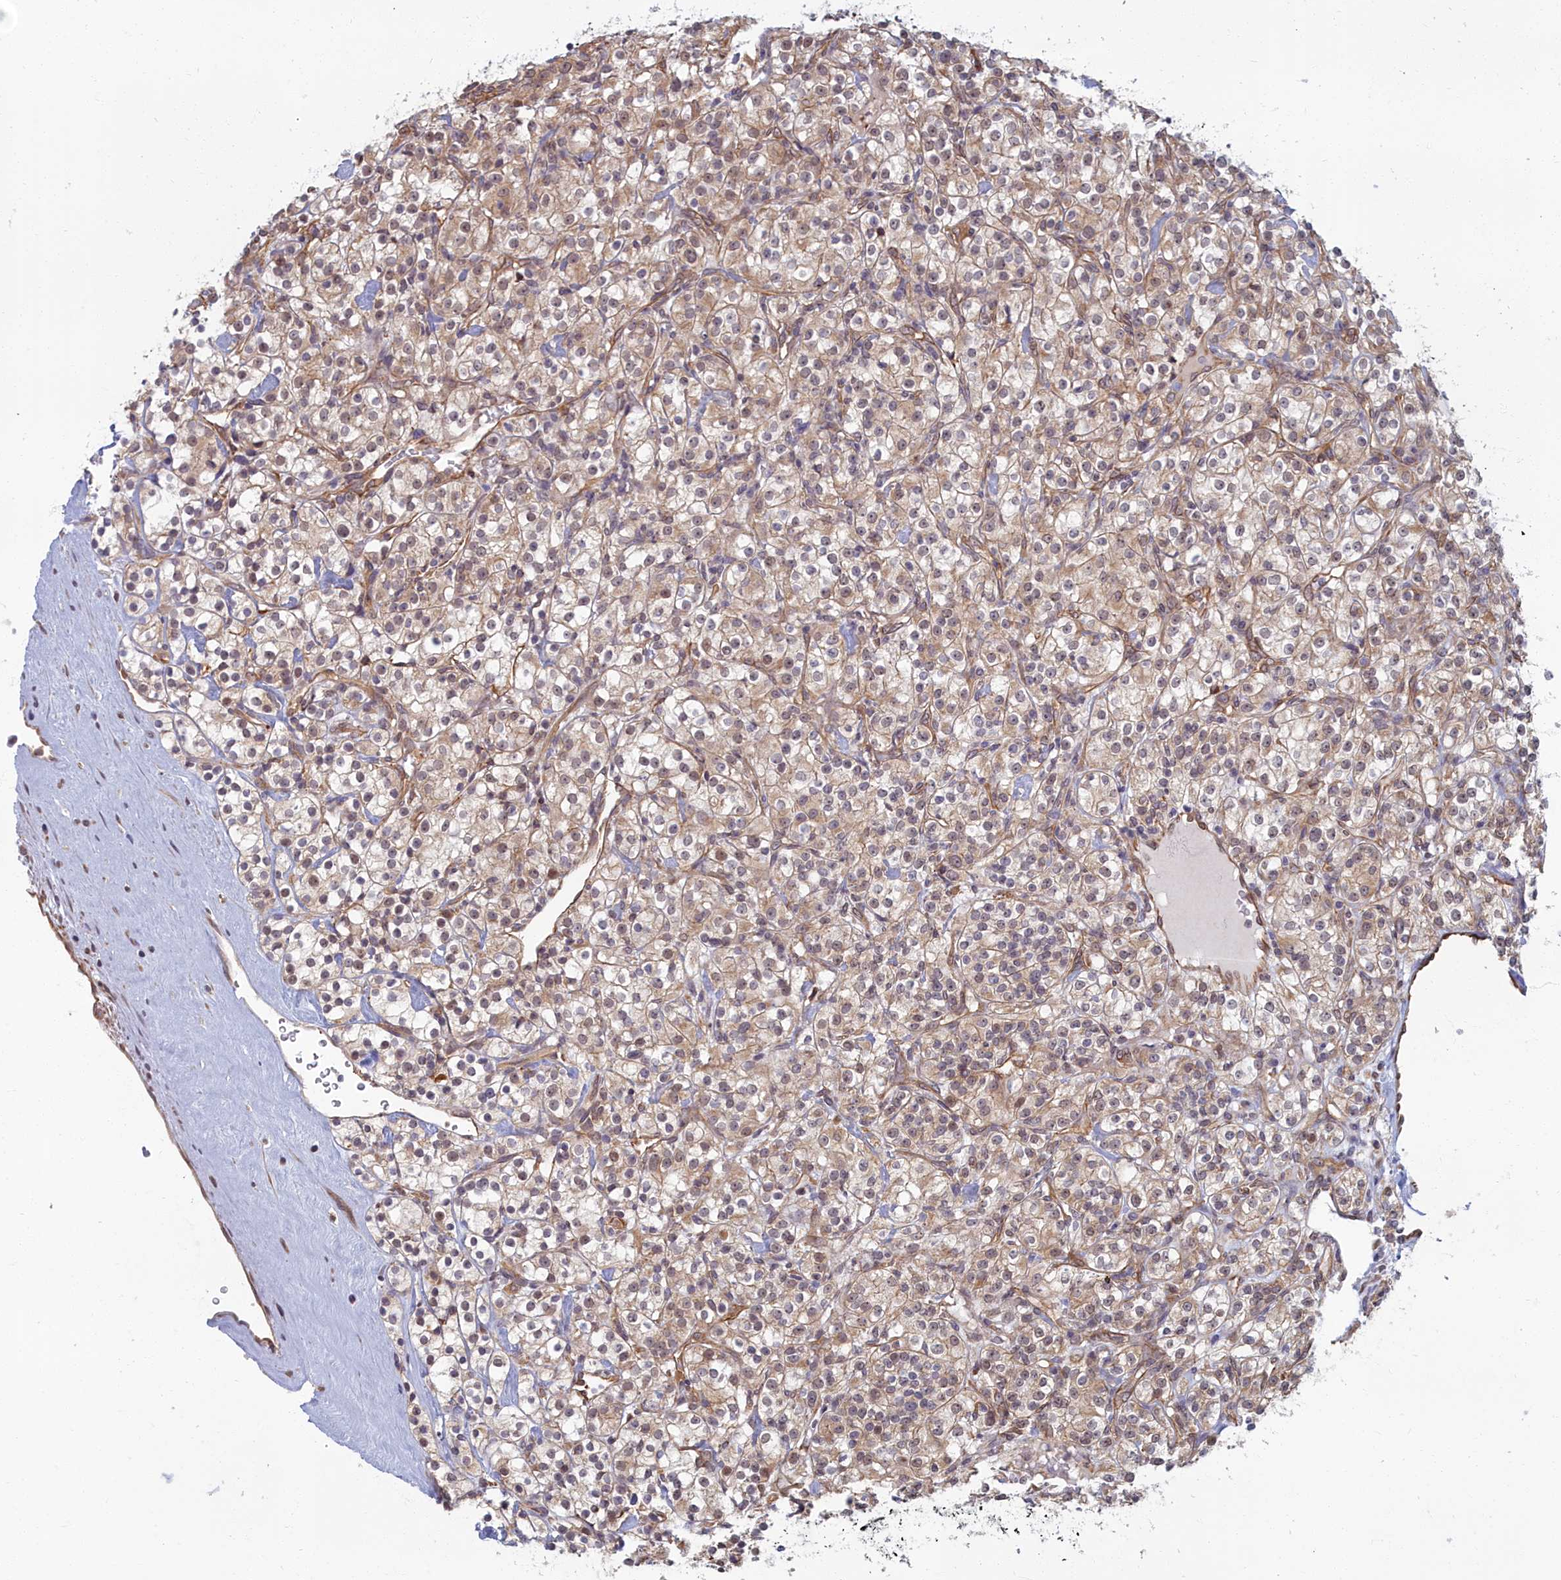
{"staining": {"intensity": "weak", "quantity": ">75%", "location": "cytoplasmic/membranous"}, "tissue": "renal cancer", "cell_type": "Tumor cells", "image_type": "cancer", "snomed": [{"axis": "morphology", "description": "Adenocarcinoma, NOS"}, {"axis": "topography", "description": "Kidney"}], "caption": "Protein staining of renal cancer (adenocarcinoma) tissue reveals weak cytoplasmic/membranous staining in about >75% of tumor cells. The staining was performed using DAB (3,3'-diaminobenzidine) to visualize the protein expression in brown, while the nuclei were stained in blue with hematoxylin (Magnification: 20x).", "gene": "MAK16", "patient": {"sex": "male", "age": 77}}